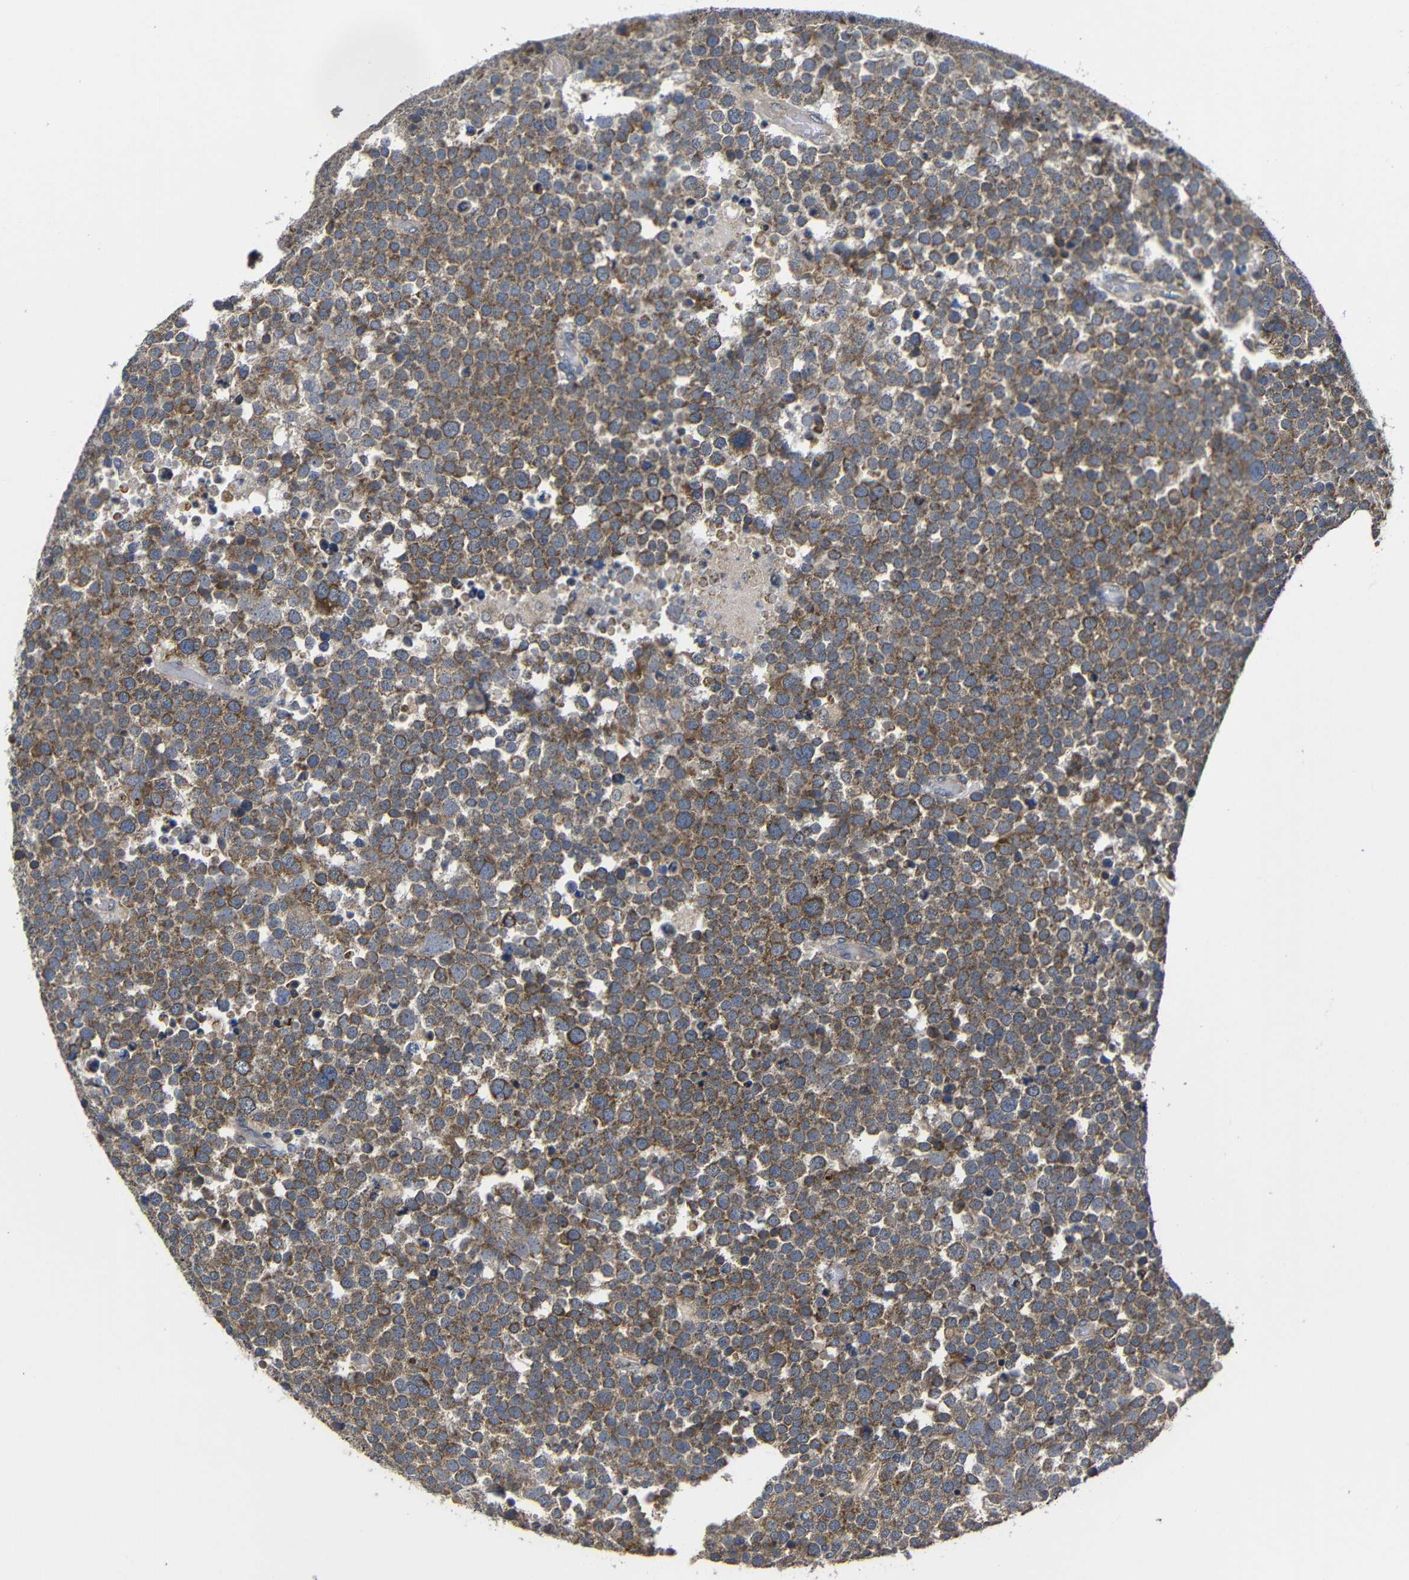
{"staining": {"intensity": "moderate", "quantity": ">75%", "location": "cytoplasmic/membranous"}, "tissue": "testis cancer", "cell_type": "Tumor cells", "image_type": "cancer", "snomed": [{"axis": "morphology", "description": "Seminoma, NOS"}, {"axis": "topography", "description": "Testis"}], "caption": "Tumor cells display medium levels of moderate cytoplasmic/membranous positivity in about >75% of cells in human seminoma (testis).", "gene": "LPAR5", "patient": {"sex": "male", "age": 71}}